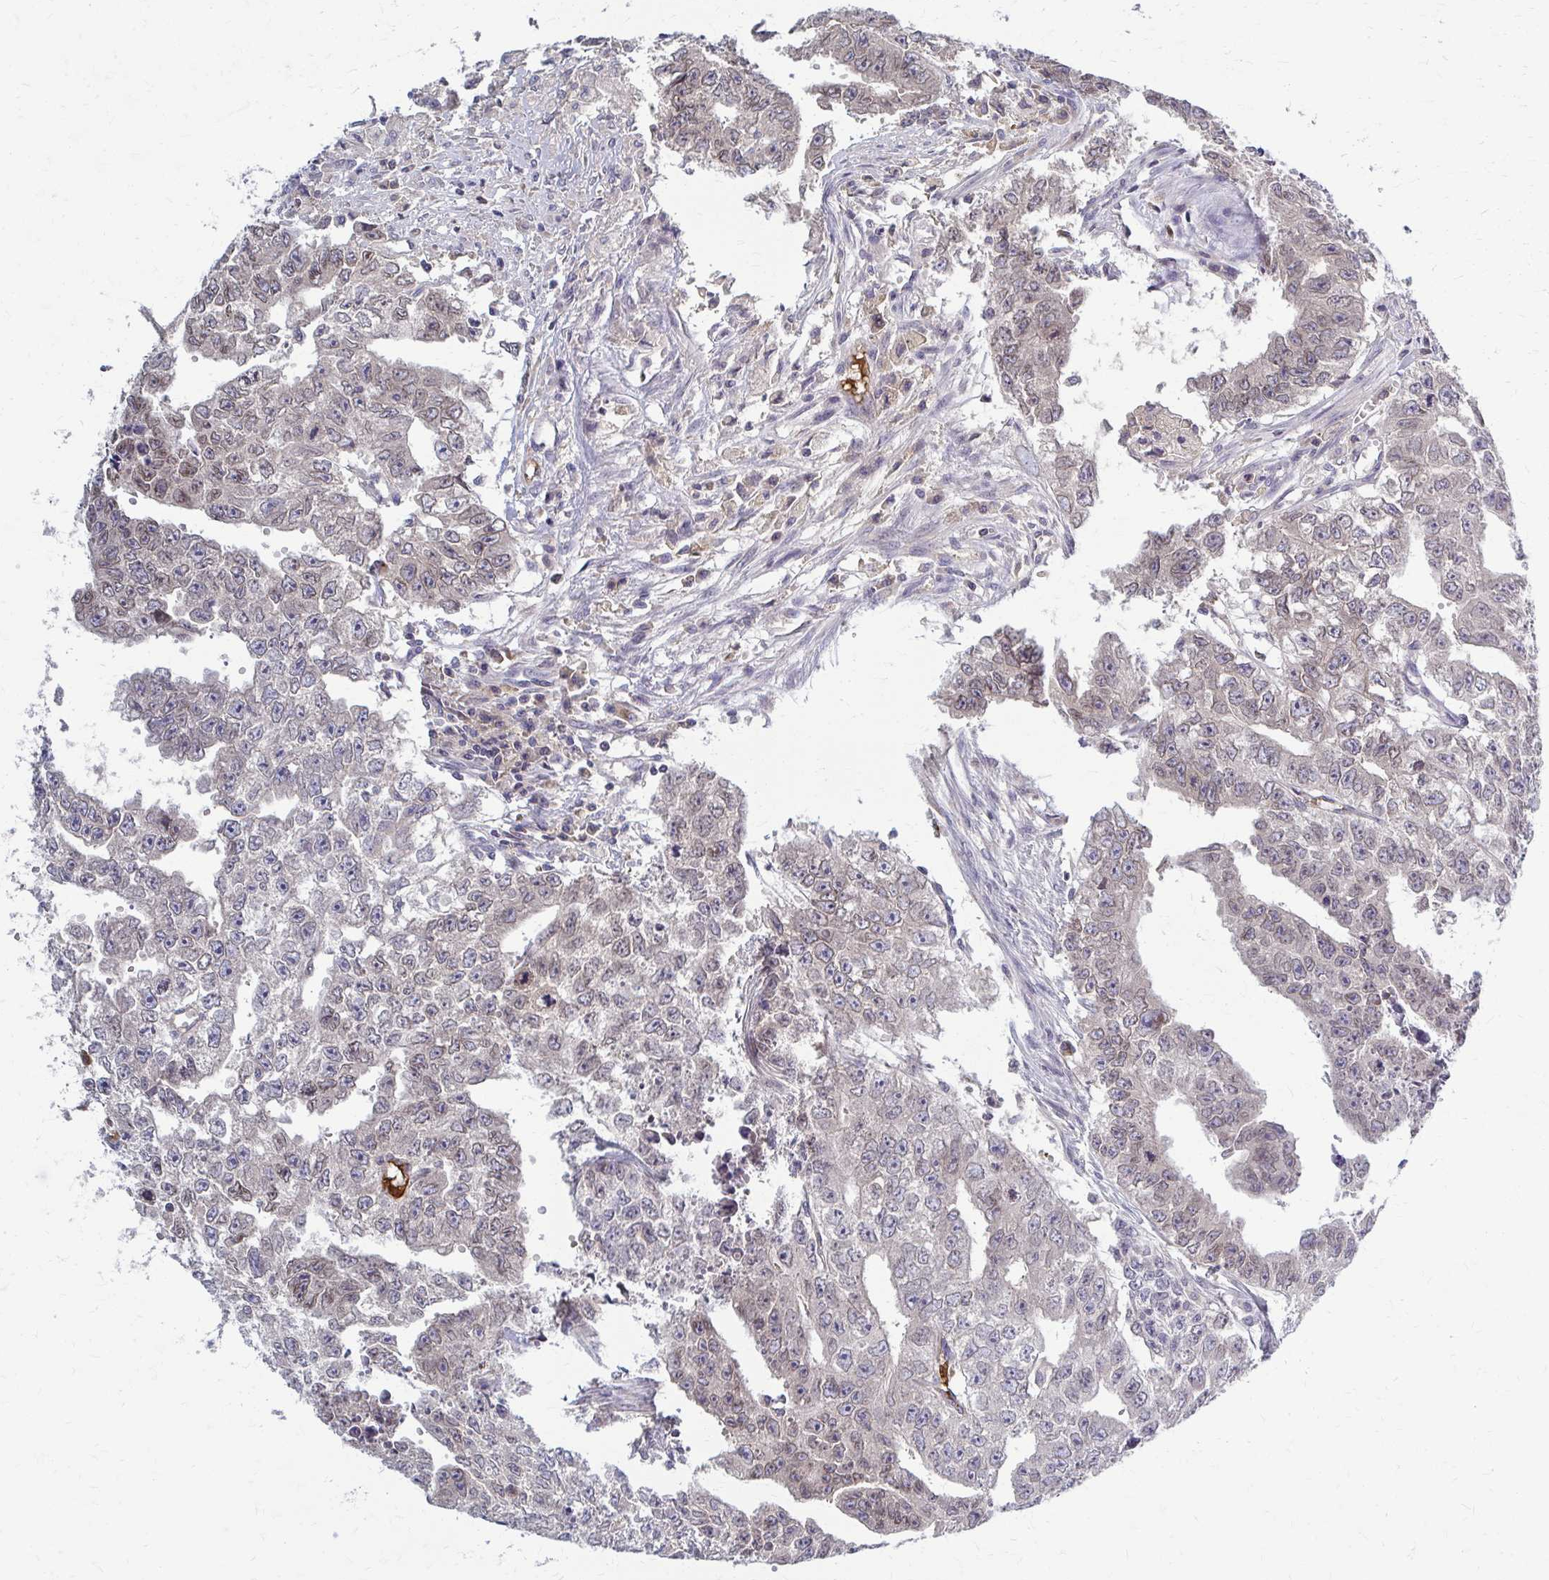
{"staining": {"intensity": "negative", "quantity": "none", "location": "none"}, "tissue": "testis cancer", "cell_type": "Tumor cells", "image_type": "cancer", "snomed": [{"axis": "morphology", "description": "Carcinoma, Embryonal, NOS"}, {"axis": "morphology", "description": "Teratoma, malignant, NOS"}, {"axis": "topography", "description": "Testis"}], "caption": "Tumor cells show no significant expression in malignant teratoma (testis).", "gene": "MCRIP2", "patient": {"sex": "male", "age": 24}}